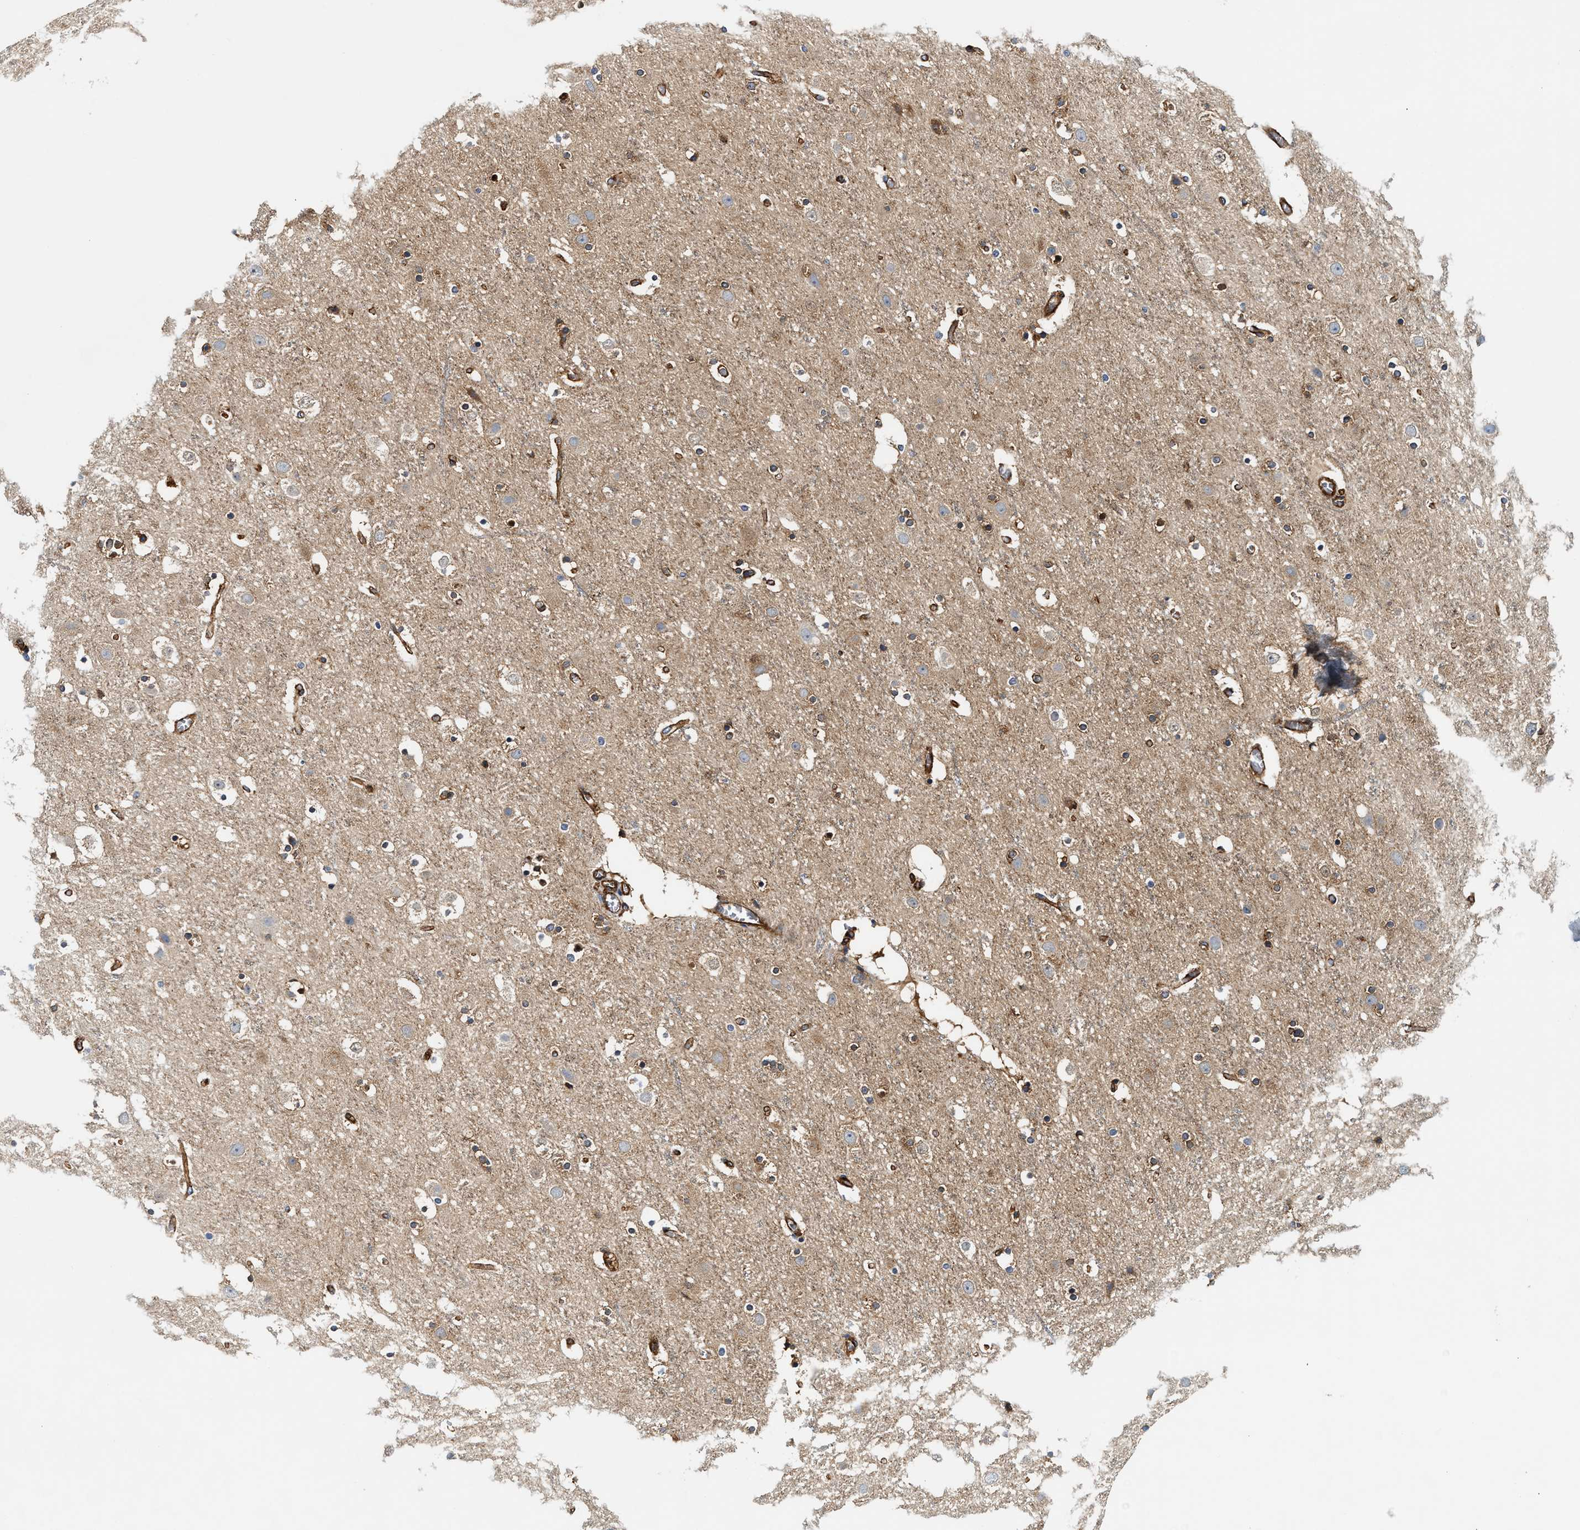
{"staining": {"intensity": "strong", "quantity": ">75%", "location": "cytoplasmic/membranous"}, "tissue": "cerebral cortex", "cell_type": "Endothelial cells", "image_type": "normal", "snomed": [{"axis": "morphology", "description": "Normal tissue, NOS"}, {"axis": "topography", "description": "Cerebral cortex"}], "caption": "This image reveals IHC staining of unremarkable human cerebral cortex, with high strong cytoplasmic/membranous positivity in about >75% of endothelial cells.", "gene": "HIP1", "patient": {"sex": "male", "age": 45}}